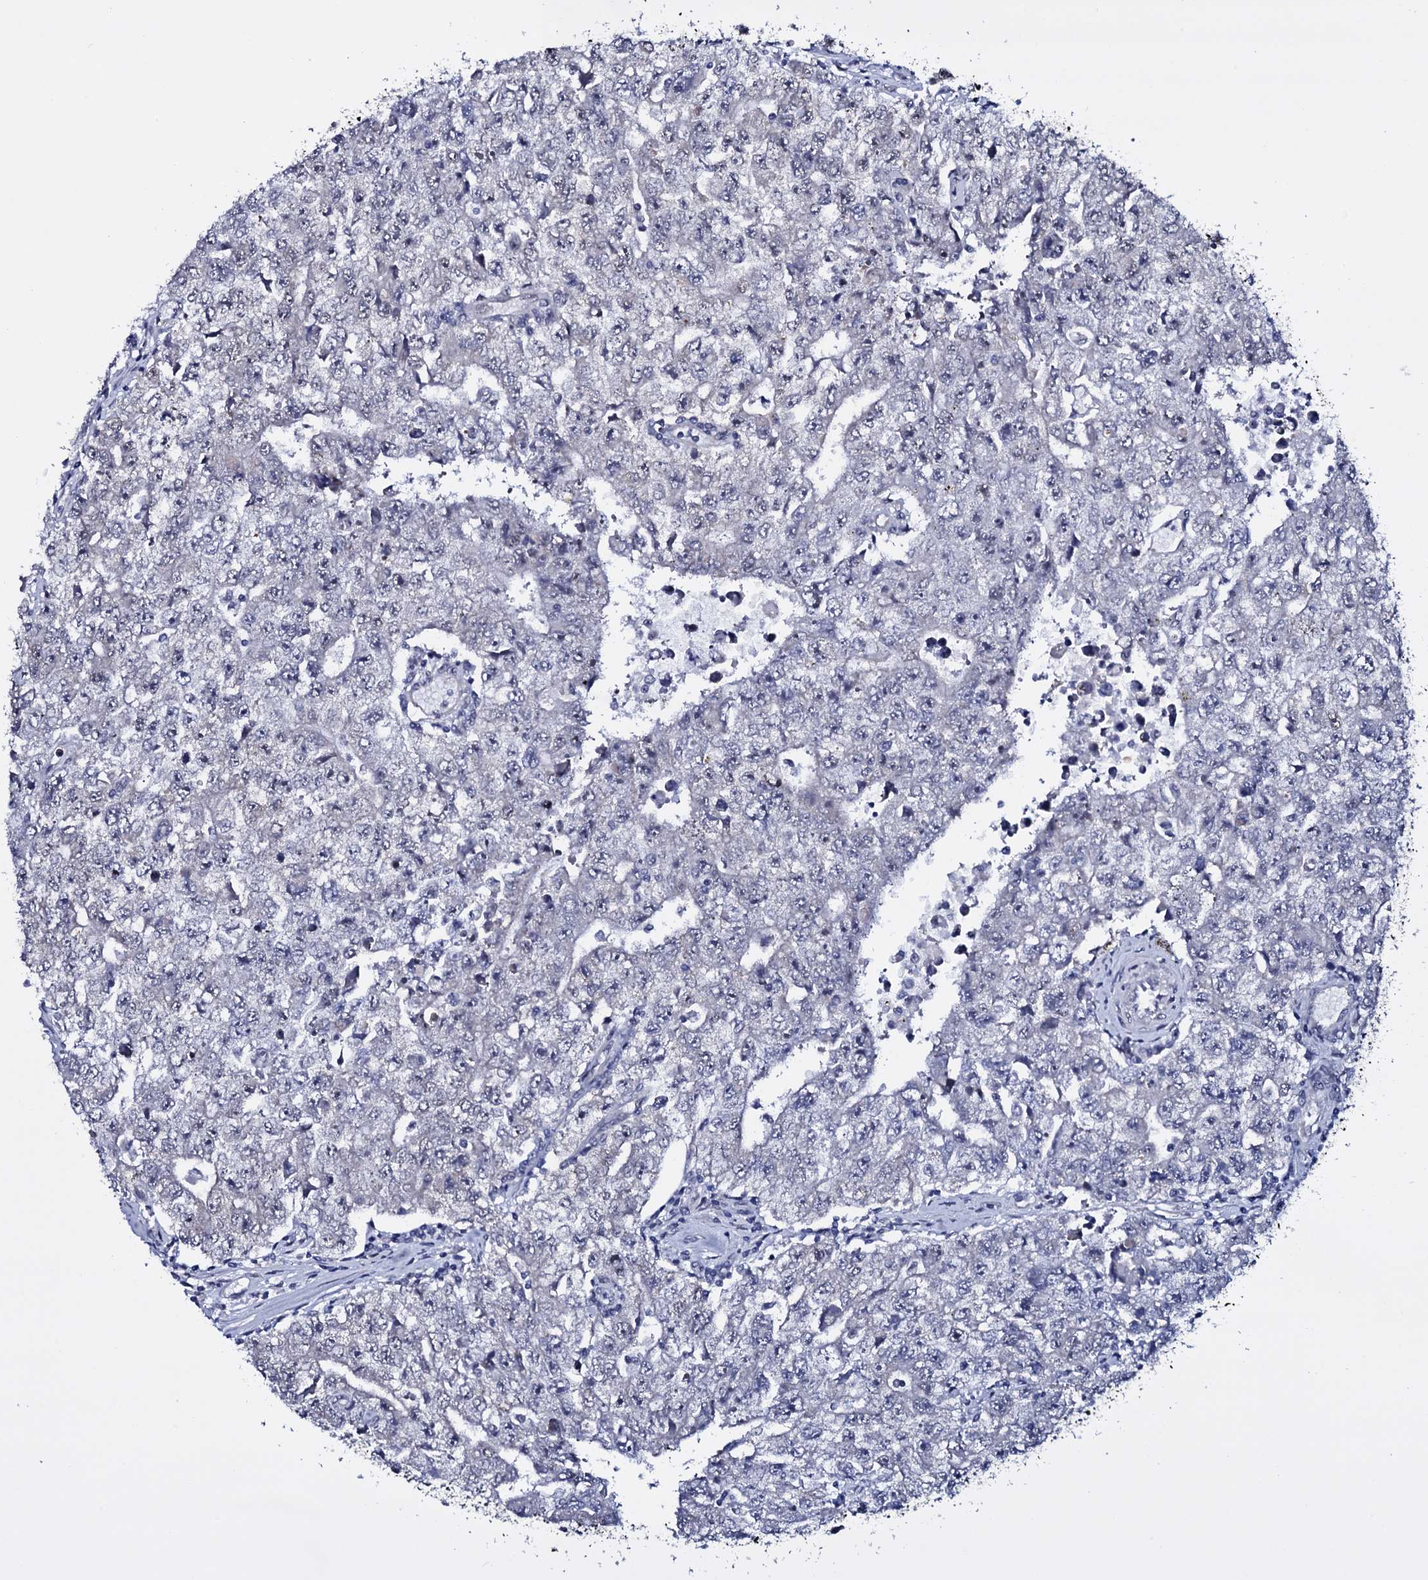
{"staining": {"intensity": "negative", "quantity": "none", "location": "none"}, "tissue": "testis cancer", "cell_type": "Tumor cells", "image_type": "cancer", "snomed": [{"axis": "morphology", "description": "Carcinoma, Embryonal, NOS"}, {"axis": "topography", "description": "Testis"}], "caption": "This is an immunohistochemistry (IHC) photomicrograph of testis cancer (embryonal carcinoma). There is no expression in tumor cells.", "gene": "GAREM1", "patient": {"sex": "male", "age": 17}}